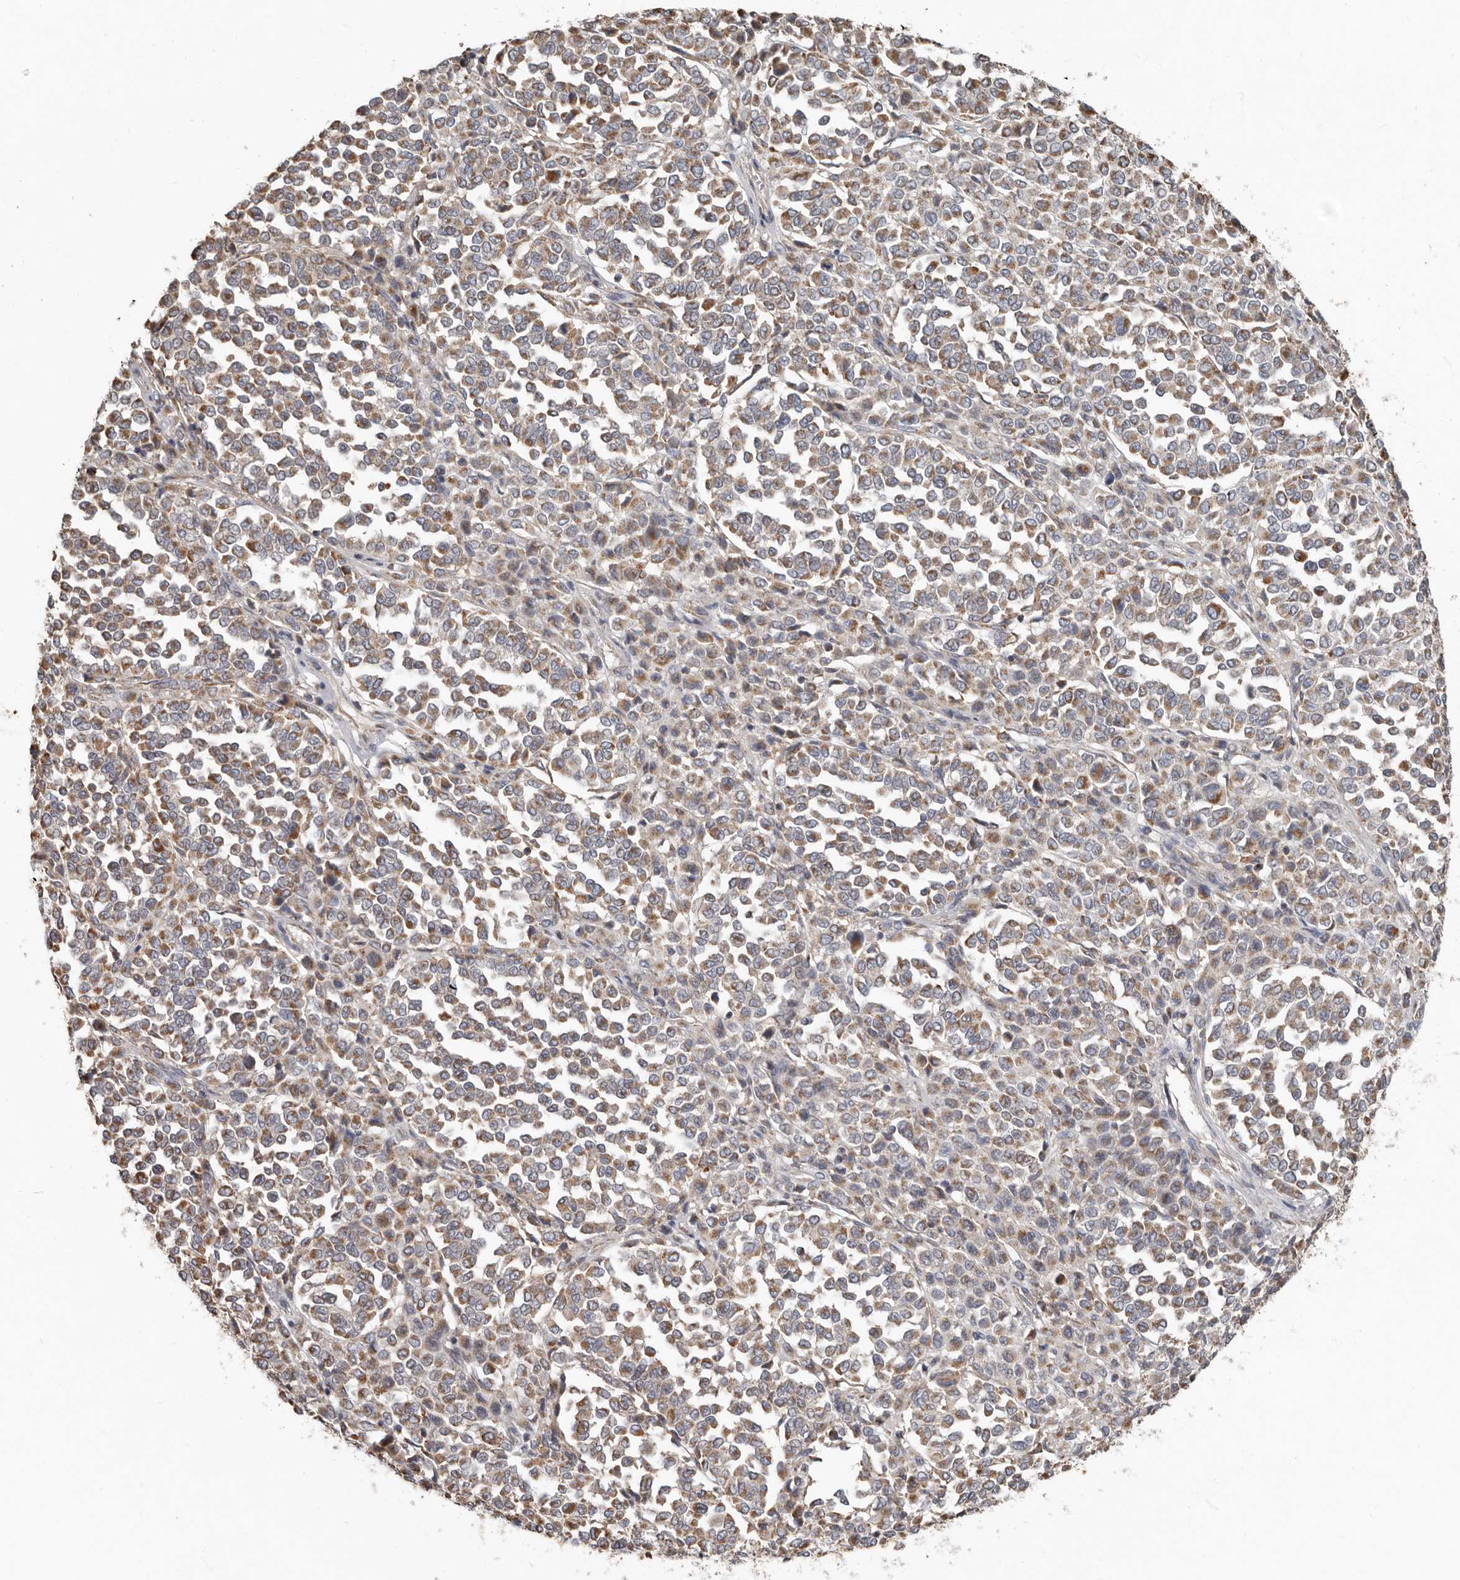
{"staining": {"intensity": "moderate", "quantity": ">75%", "location": "cytoplasmic/membranous"}, "tissue": "melanoma", "cell_type": "Tumor cells", "image_type": "cancer", "snomed": [{"axis": "morphology", "description": "Malignant melanoma, Metastatic site"}, {"axis": "topography", "description": "Pancreas"}], "caption": "An image of human malignant melanoma (metastatic site) stained for a protein demonstrates moderate cytoplasmic/membranous brown staining in tumor cells. Ihc stains the protein of interest in brown and the nuclei are stained blue.", "gene": "KIF26B", "patient": {"sex": "female", "age": 30}}